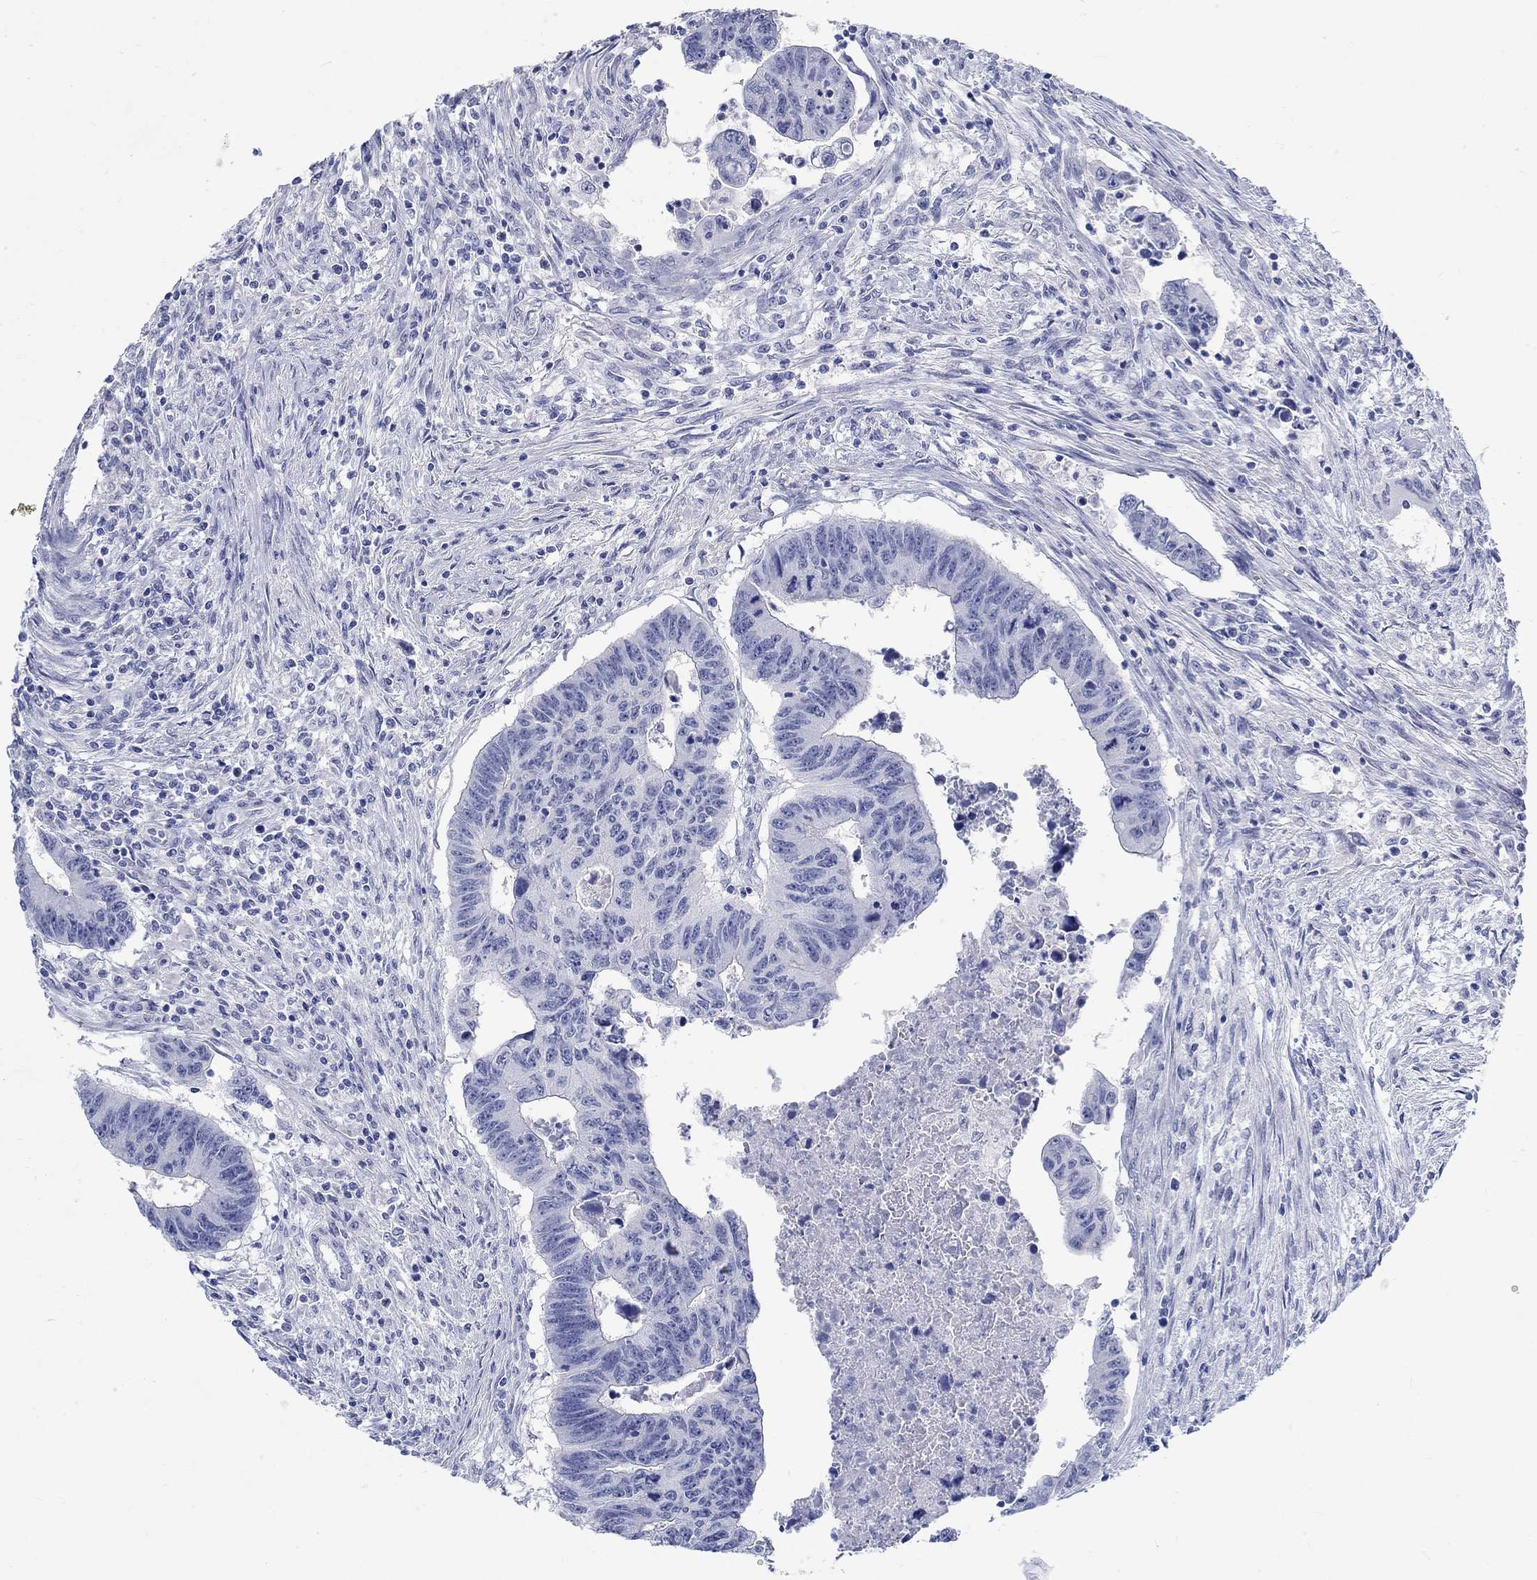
{"staining": {"intensity": "negative", "quantity": "none", "location": "none"}, "tissue": "colorectal cancer", "cell_type": "Tumor cells", "image_type": "cancer", "snomed": [{"axis": "morphology", "description": "Adenocarcinoma, NOS"}, {"axis": "topography", "description": "Rectum"}], "caption": "High magnification brightfield microscopy of adenocarcinoma (colorectal) stained with DAB (brown) and counterstained with hematoxylin (blue): tumor cells show no significant expression.", "gene": "GRIA3", "patient": {"sex": "female", "age": 85}}